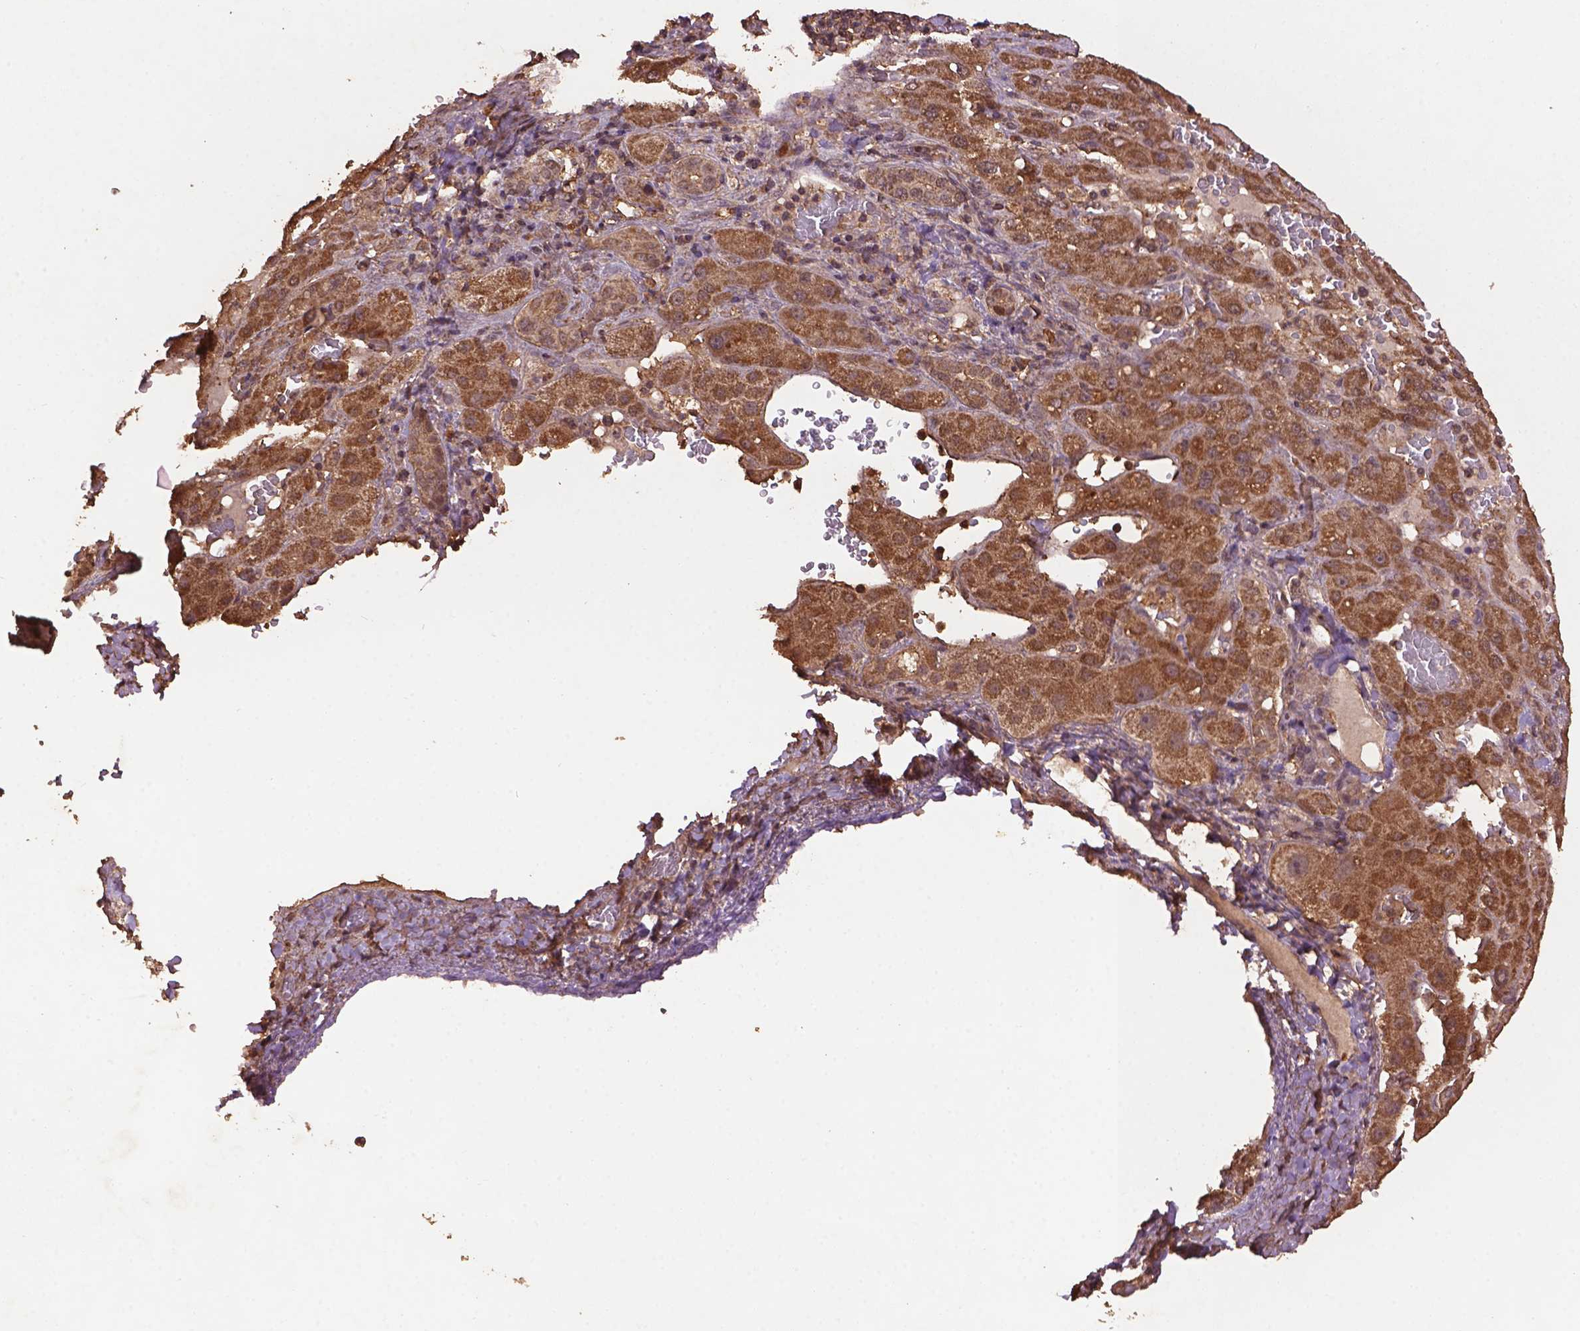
{"staining": {"intensity": "moderate", "quantity": ">75%", "location": "cytoplasmic/membranous"}, "tissue": "liver cancer", "cell_type": "Tumor cells", "image_type": "cancer", "snomed": [{"axis": "morphology", "description": "Carcinoma, Hepatocellular, NOS"}, {"axis": "topography", "description": "Liver"}], "caption": "Liver cancer (hepatocellular carcinoma) tissue shows moderate cytoplasmic/membranous staining in approximately >75% of tumor cells, visualized by immunohistochemistry.", "gene": "BABAM1", "patient": {"sex": "female", "age": 73}}